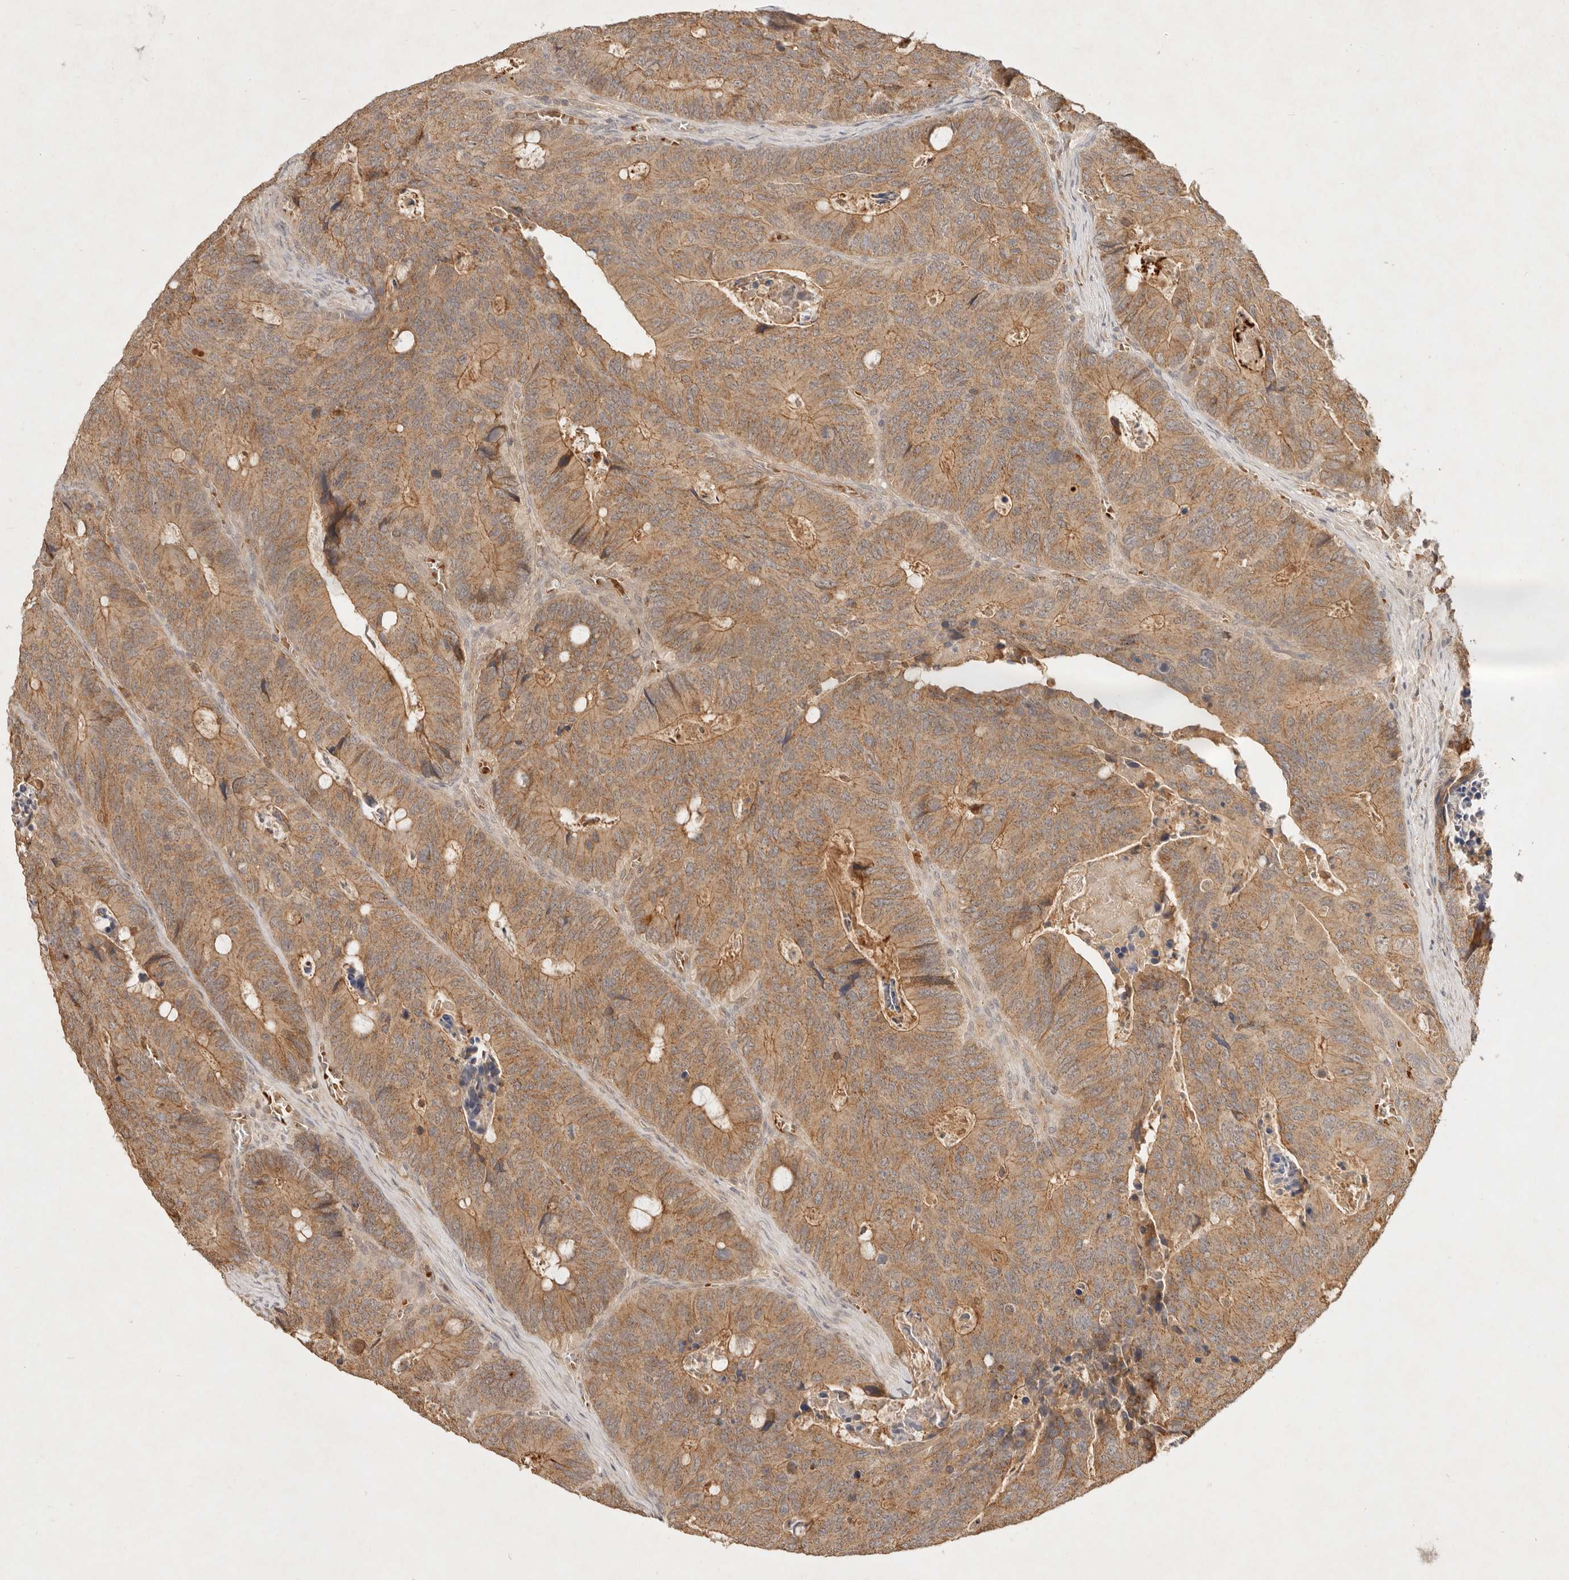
{"staining": {"intensity": "moderate", "quantity": ">75%", "location": "cytoplasmic/membranous"}, "tissue": "colorectal cancer", "cell_type": "Tumor cells", "image_type": "cancer", "snomed": [{"axis": "morphology", "description": "Adenocarcinoma, NOS"}, {"axis": "topography", "description": "Colon"}], "caption": "This image displays colorectal adenocarcinoma stained with IHC to label a protein in brown. The cytoplasmic/membranous of tumor cells show moderate positivity for the protein. Nuclei are counter-stained blue.", "gene": "FREM2", "patient": {"sex": "male", "age": 87}}